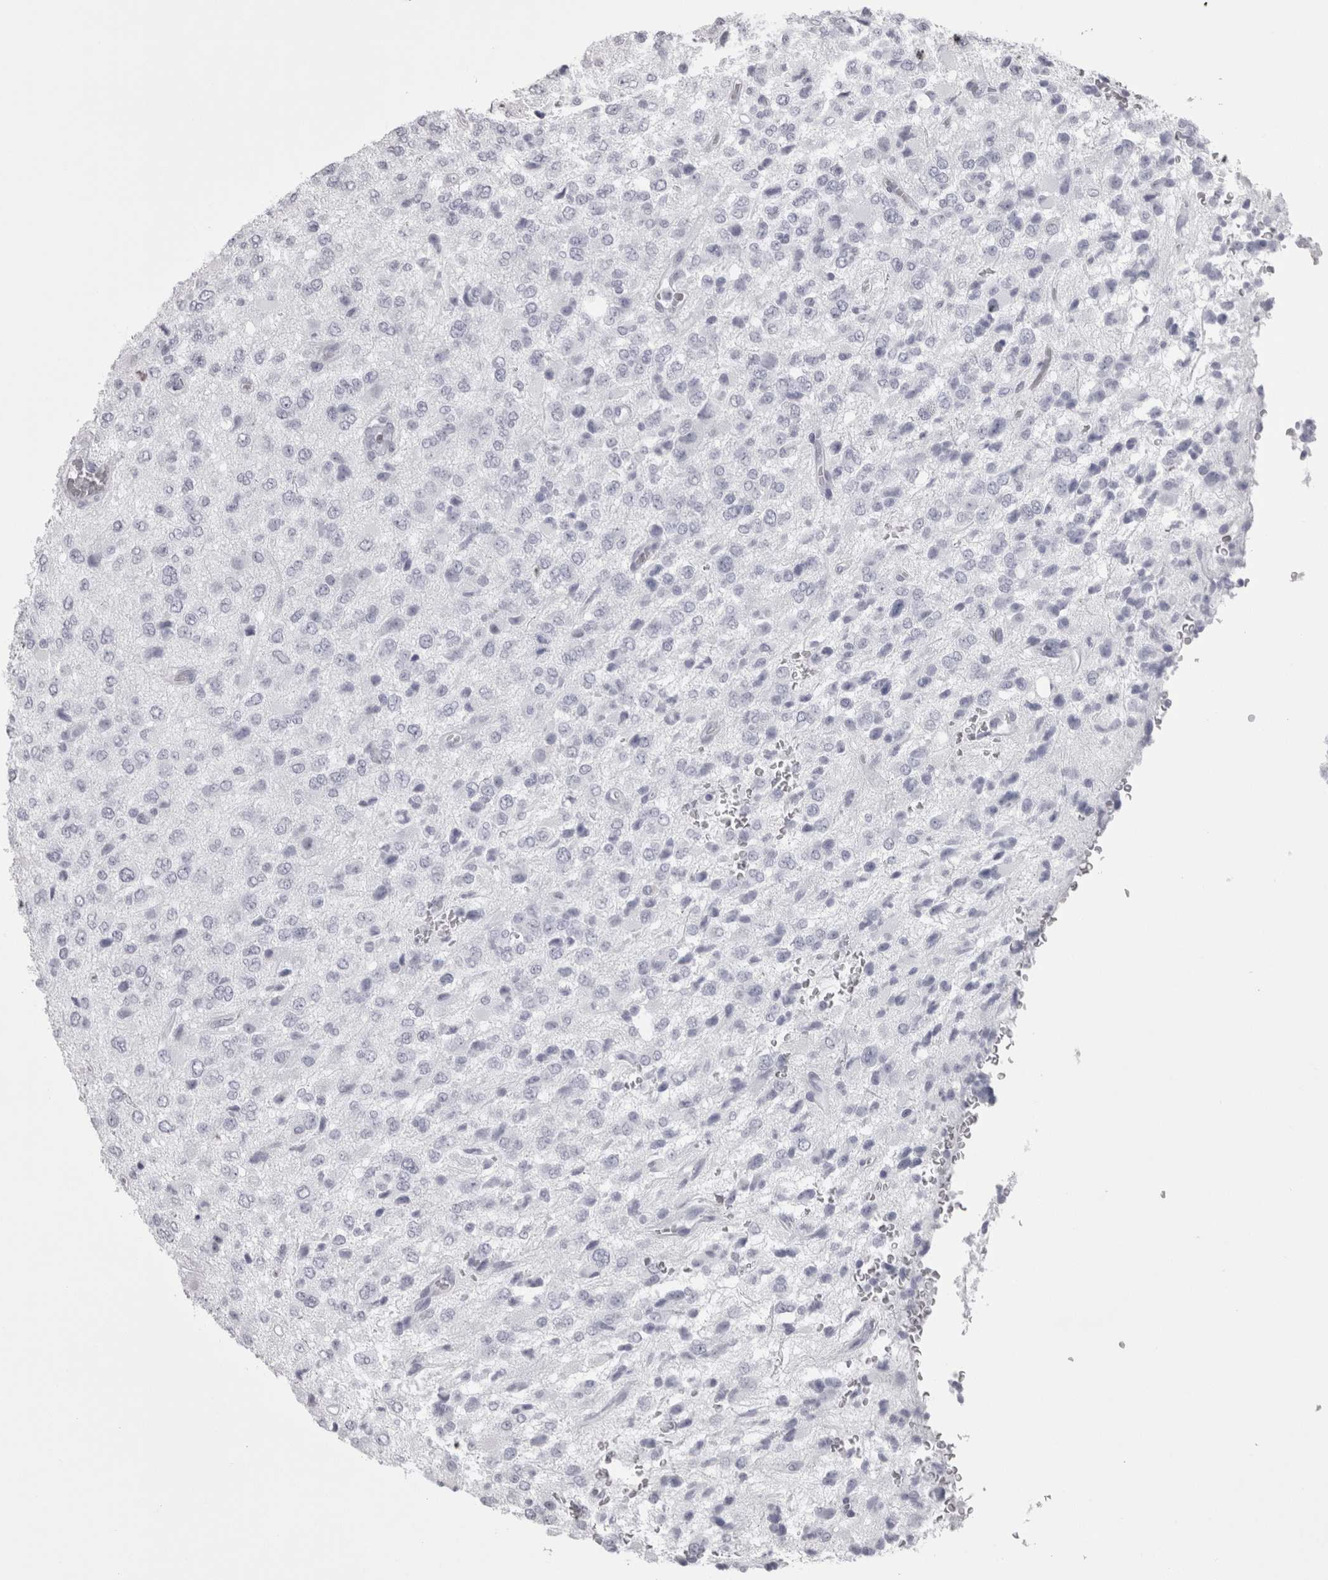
{"staining": {"intensity": "negative", "quantity": "none", "location": "none"}, "tissue": "glioma", "cell_type": "Tumor cells", "image_type": "cancer", "snomed": [{"axis": "morphology", "description": "Glioma, malignant, High grade"}, {"axis": "topography", "description": "pancreas cauda"}], "caption": "The IHC micrograph has no significant positivity in tumor cells of high-grade glioma (malignant) tissue.", "gene": "SKAP1", "patient": {"sex": "male", "age": 60}}